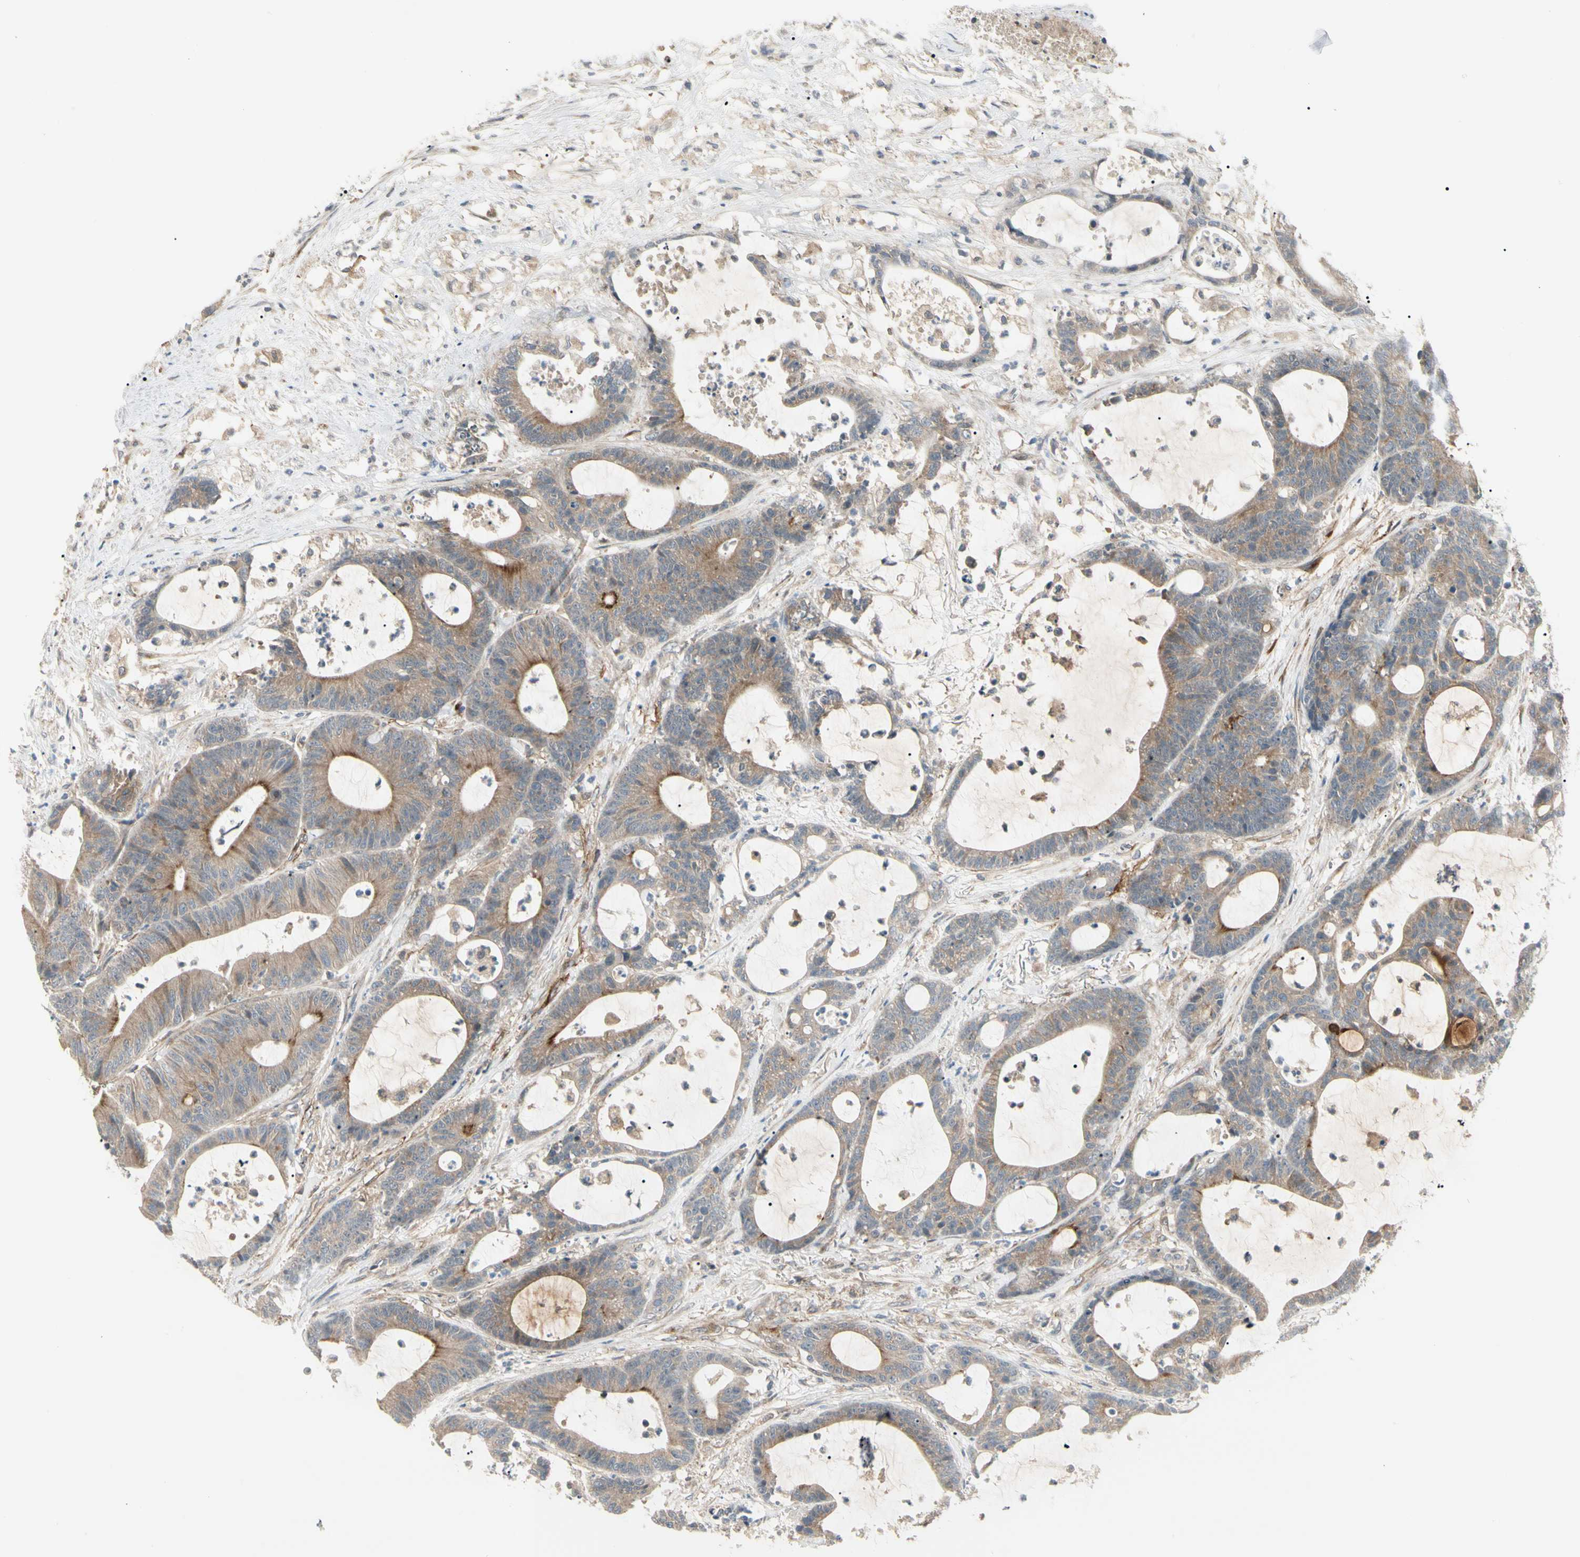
{"staining": {"intensity": "moderate", "quantity": ">75%", "location": "cytoplasmic/membranous"}, "tissue": "colorectal cancer", "cell_type": "Tumor cells", "image_type": "cancer", "snomed": [{"axis": "morphology", "description": "Adenocarcinoma, NOS"}, {"axis": "topography", "description": "Colon"}], "caption": "This histopathology image reveals colorectal cancer stained with IHC to label a protein in brown. The cytoplasmic/membranous of tumor cells show moderate positivity for the protein. Nuclei are counter-stained blue.", "gene": "F2R", "patient": {"sex": "female", "age": 84}}